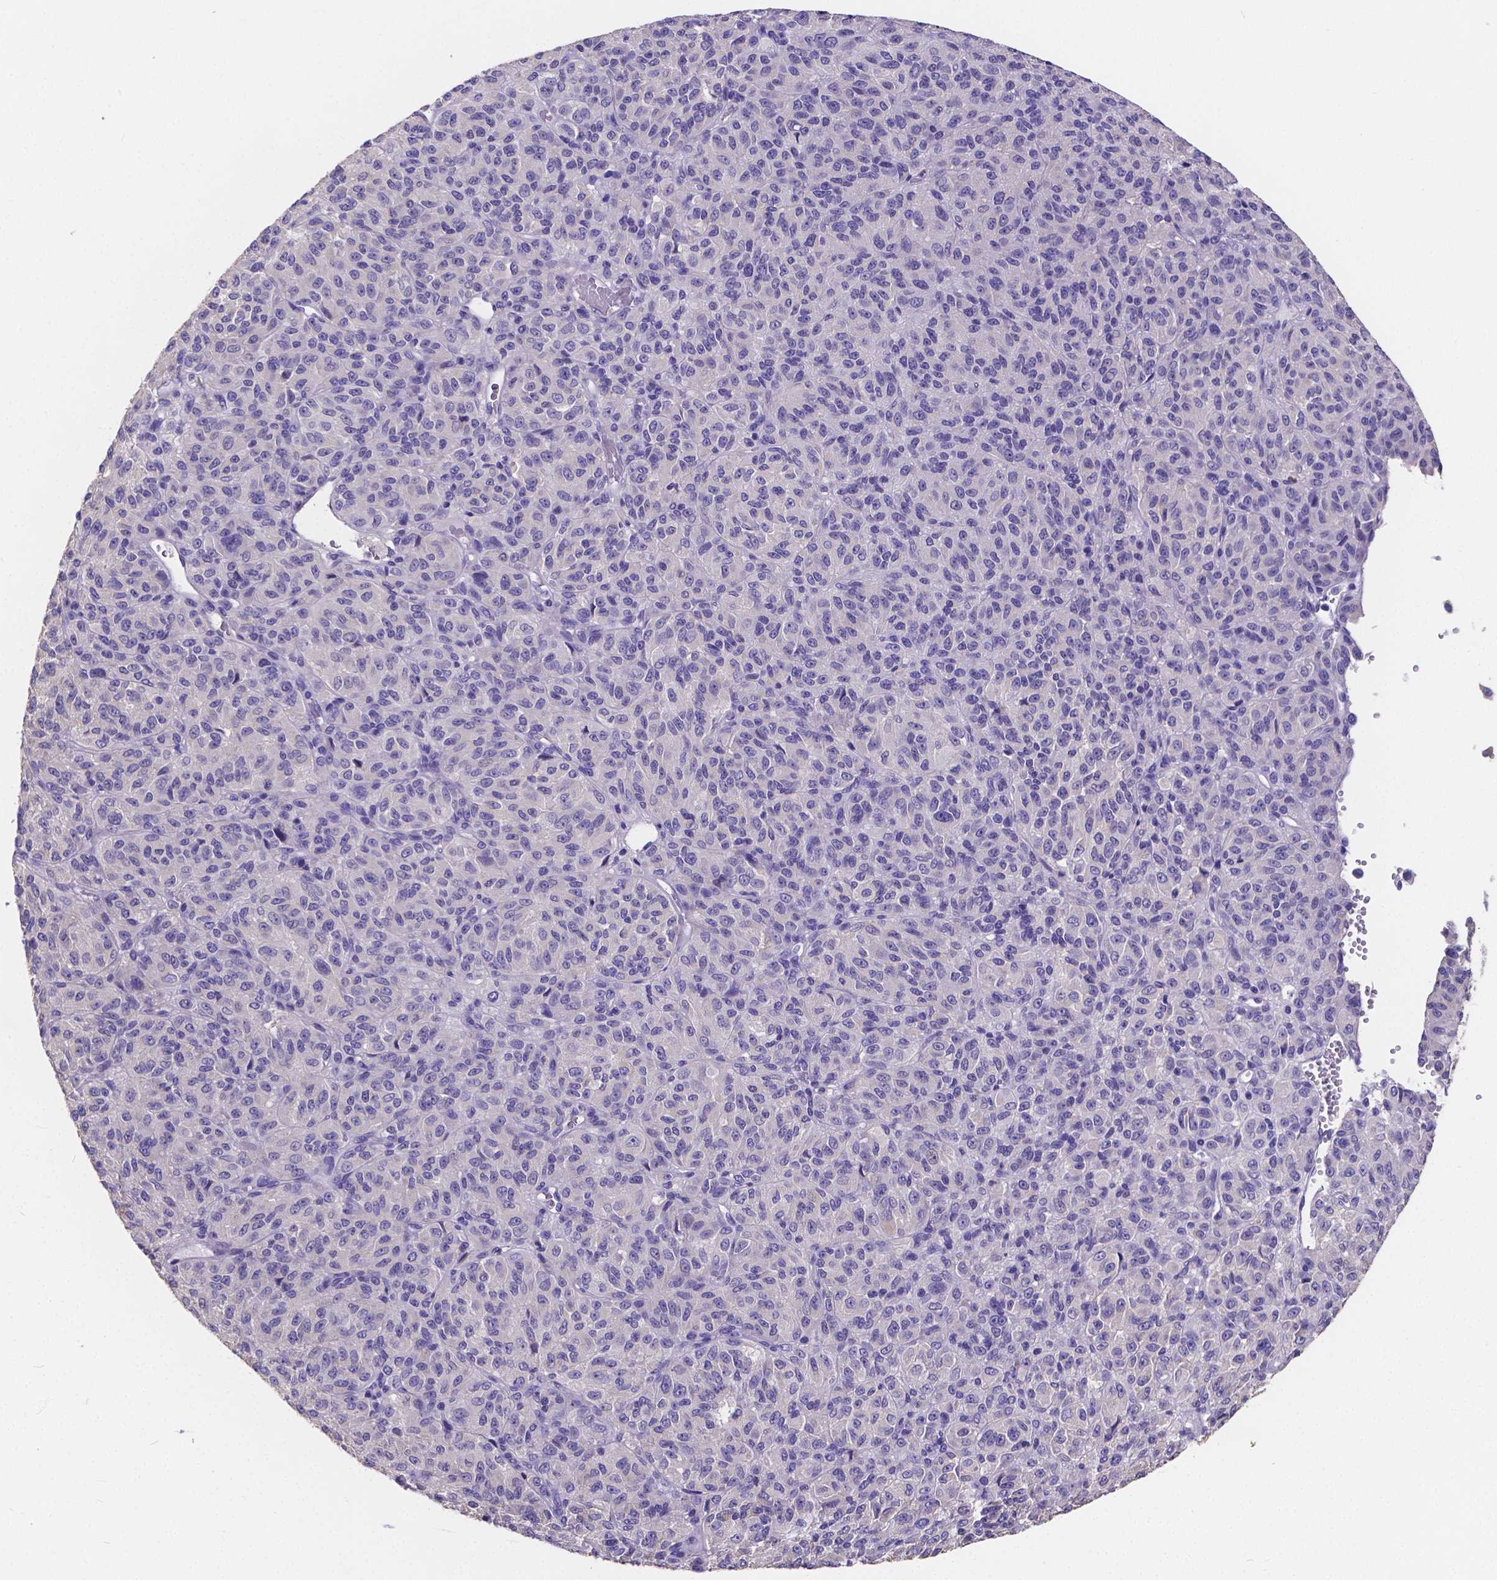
{"staining": {"intensity": "negative", "quantity": "none", "location": "none"}, "tissue": "melanoma", "cell_type": "Tumor cells", "image_type": "cancer", "snomed": [{"axis": "morphology", "description": "Malignant melanoma, Metastatic site"}, {"axis": "topography", "description": "Brain"}], "caption": "Immunohistochemistry of malignant melanoma (metastatic site) exhibits no staining in tumor cells.", "gene": "ATP6V1D", "patient": {"sex": "female", "age": 56}}